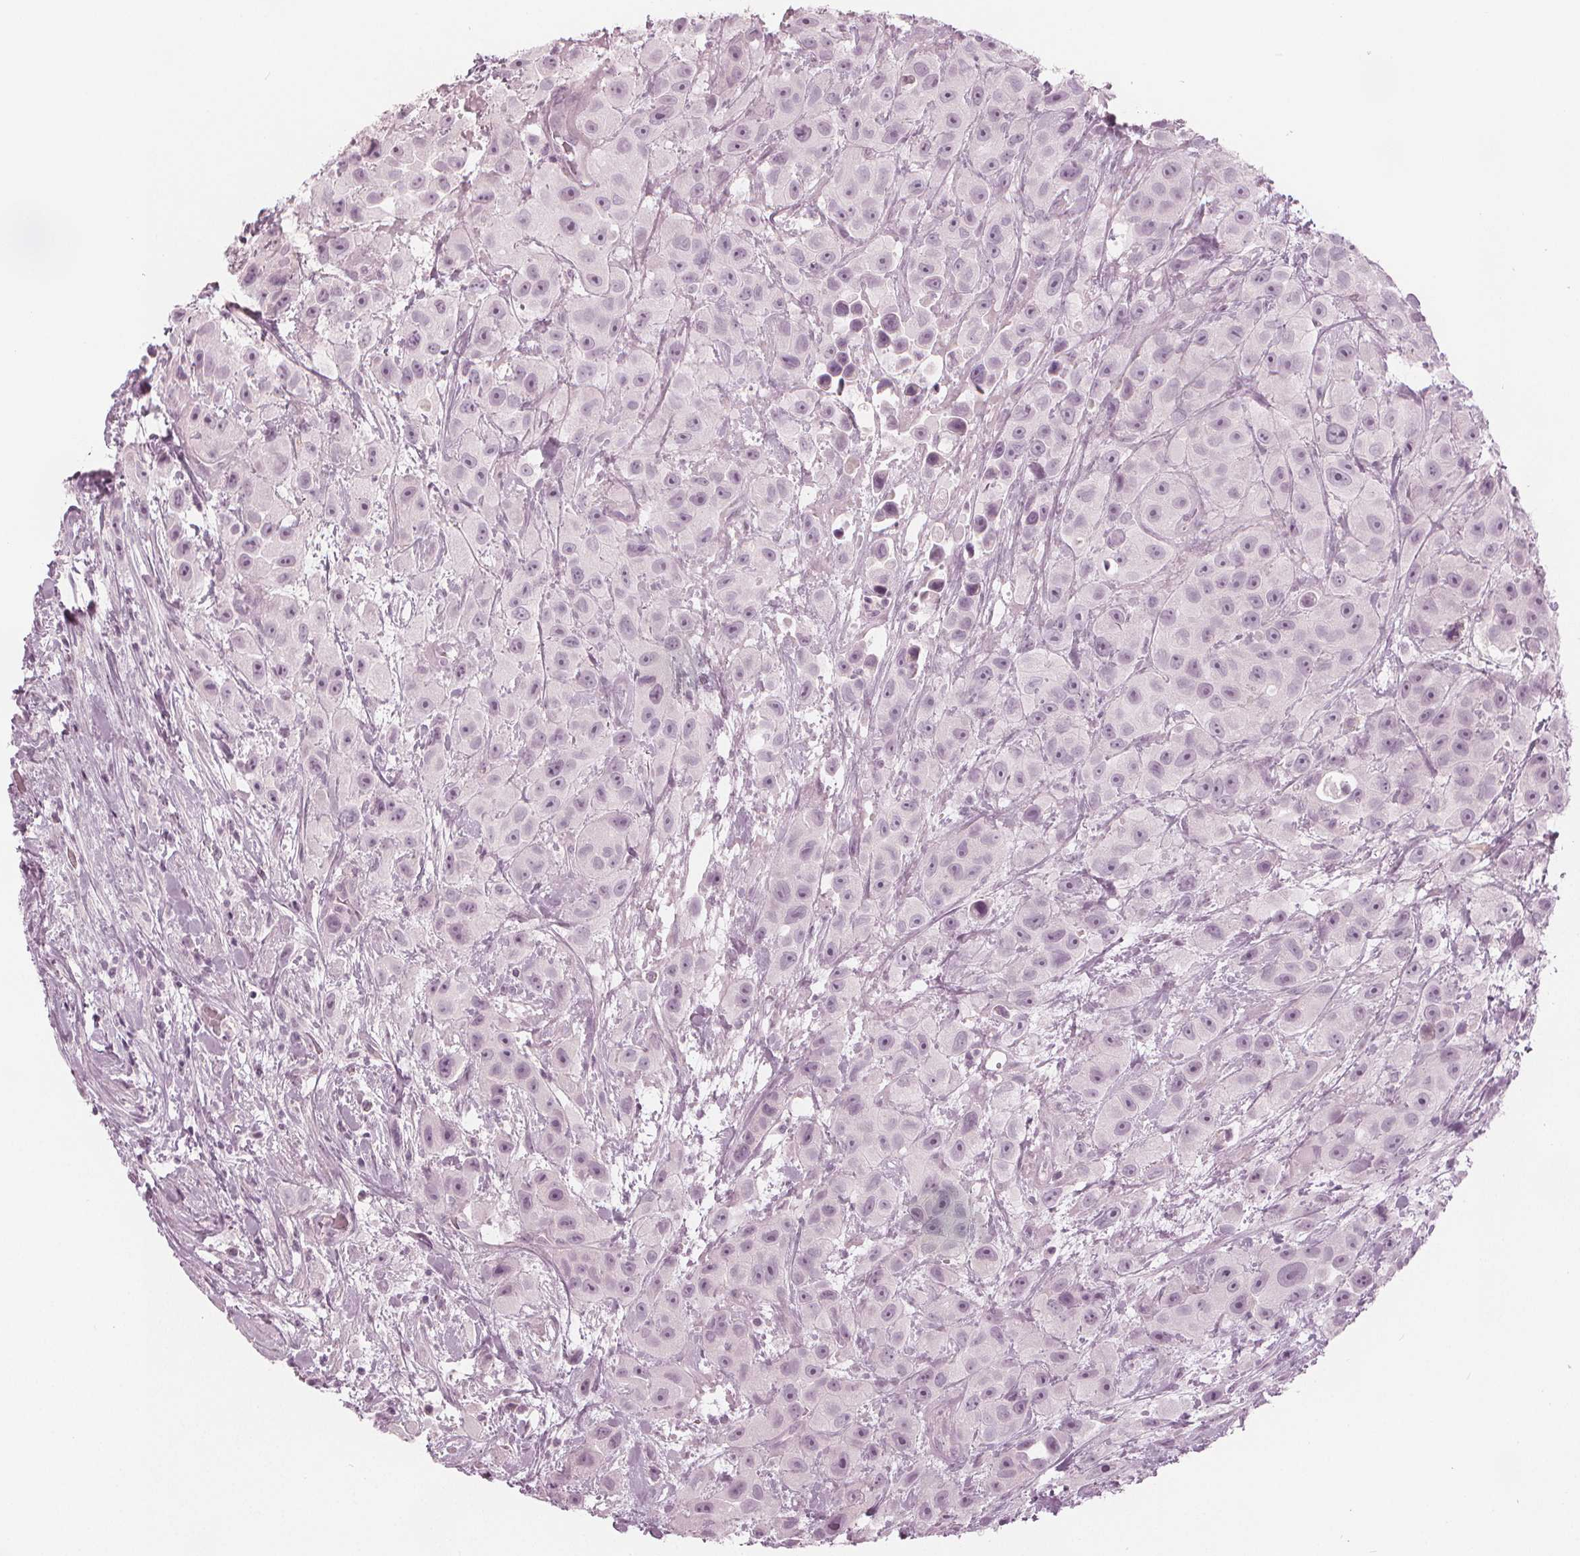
{"staining": {"intensity": "negative", "quantity": "none", "location": "none"}, "tissue": "urothelial cancer", "cell_type": "Tumor cells", "image_type": "cancer", "snomed": [{"axis": "morphology", "description": "Urothelial carcinoma, High grade"}, {"axis": "topography", "description": "Urinary bladder"}], "caption": "Image shows no protein positivity in tumor cells of high-grade urothelial carcinoma tissue.", "gene": "PAEP", "patient": {"sex": "male", "age": 79}}